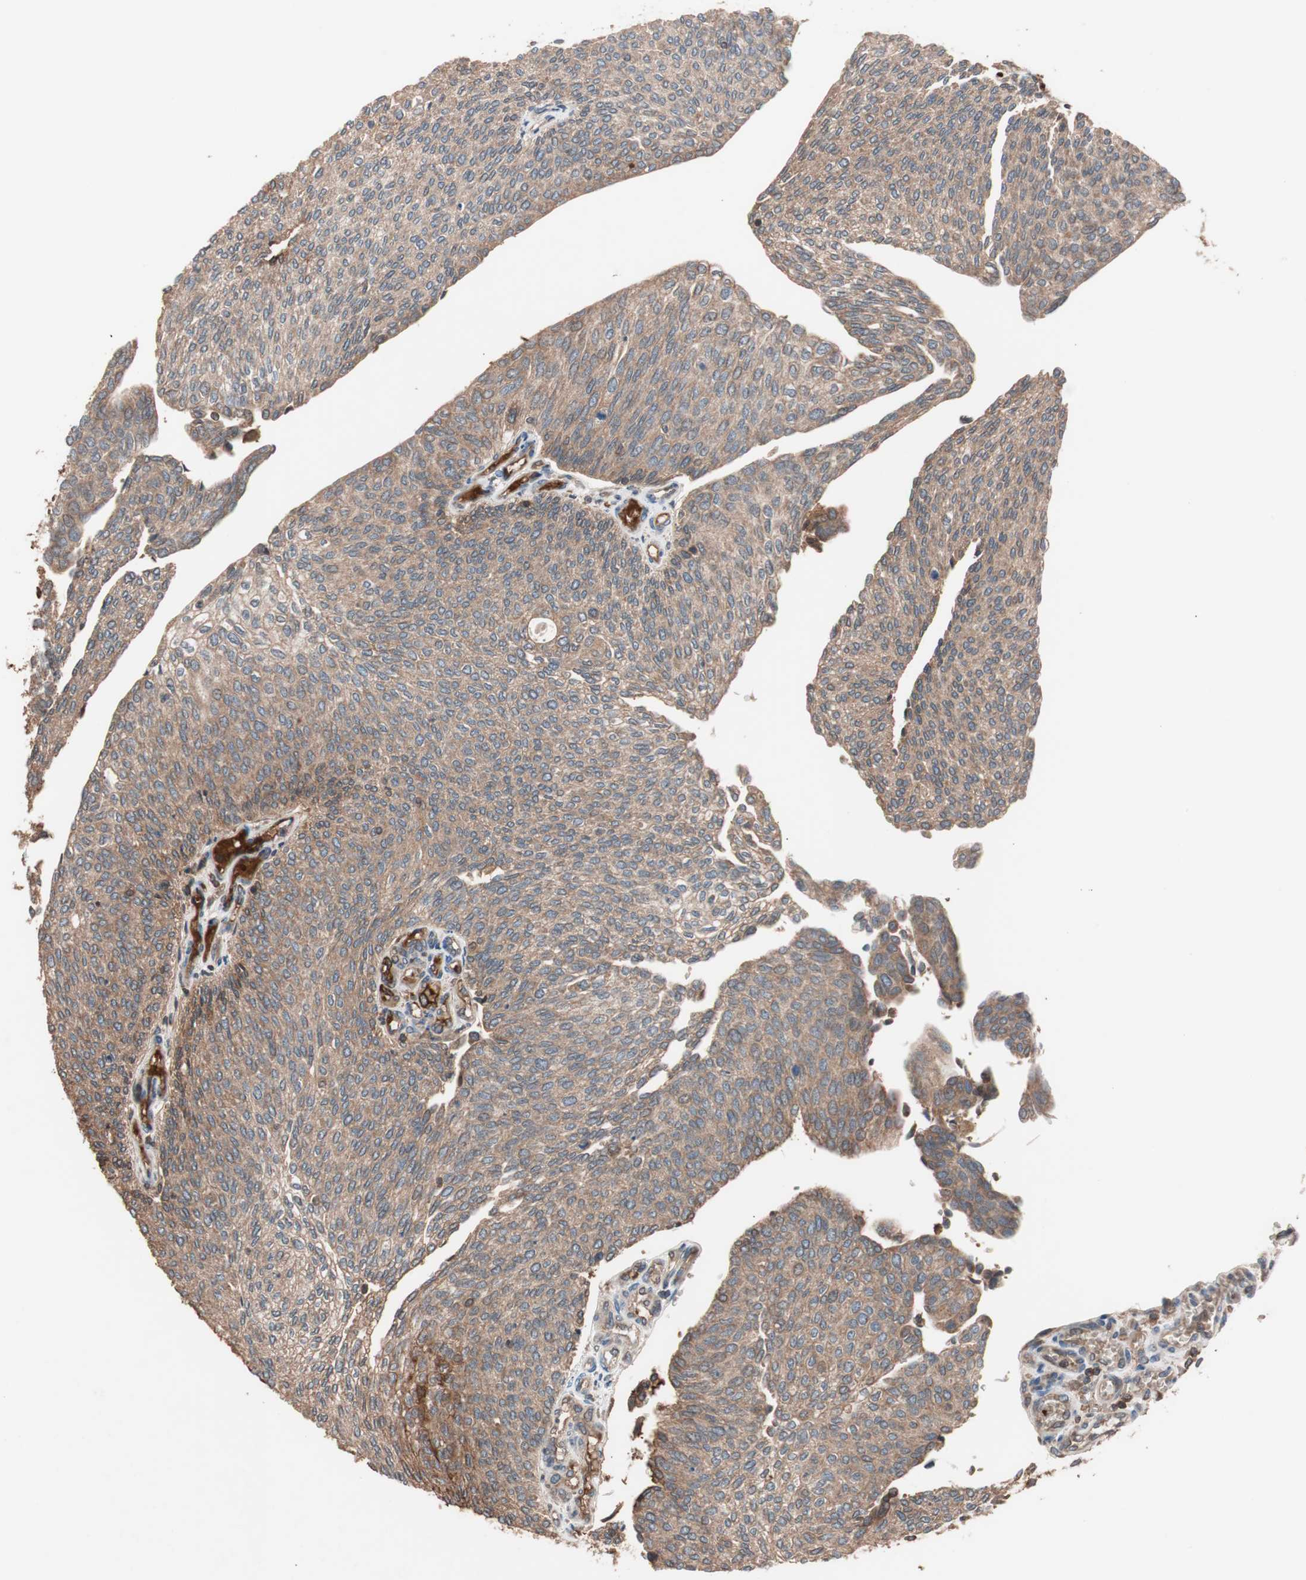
{"staining": {"intensity": "moderate", "quantity": ">75%", "location": "cytoplasmic/membranous"}, "tissue": "urothelial cancer", "cell_type": "Tumor cells", "image_type": "cancer", "snomed": [{"axis": "morphology", "description": "Urothelial carcinoma, Low grade"}, {"axis": "topography", "description": "Urinary bladder"}], "caption": "Protein staining demonstrates moderate cytoplasmic/membranous expression in about >75% of tumor cells in urothelial cancer.", "gene": "GLYCTK", "patient": {"sex": "female", "age": 79}}